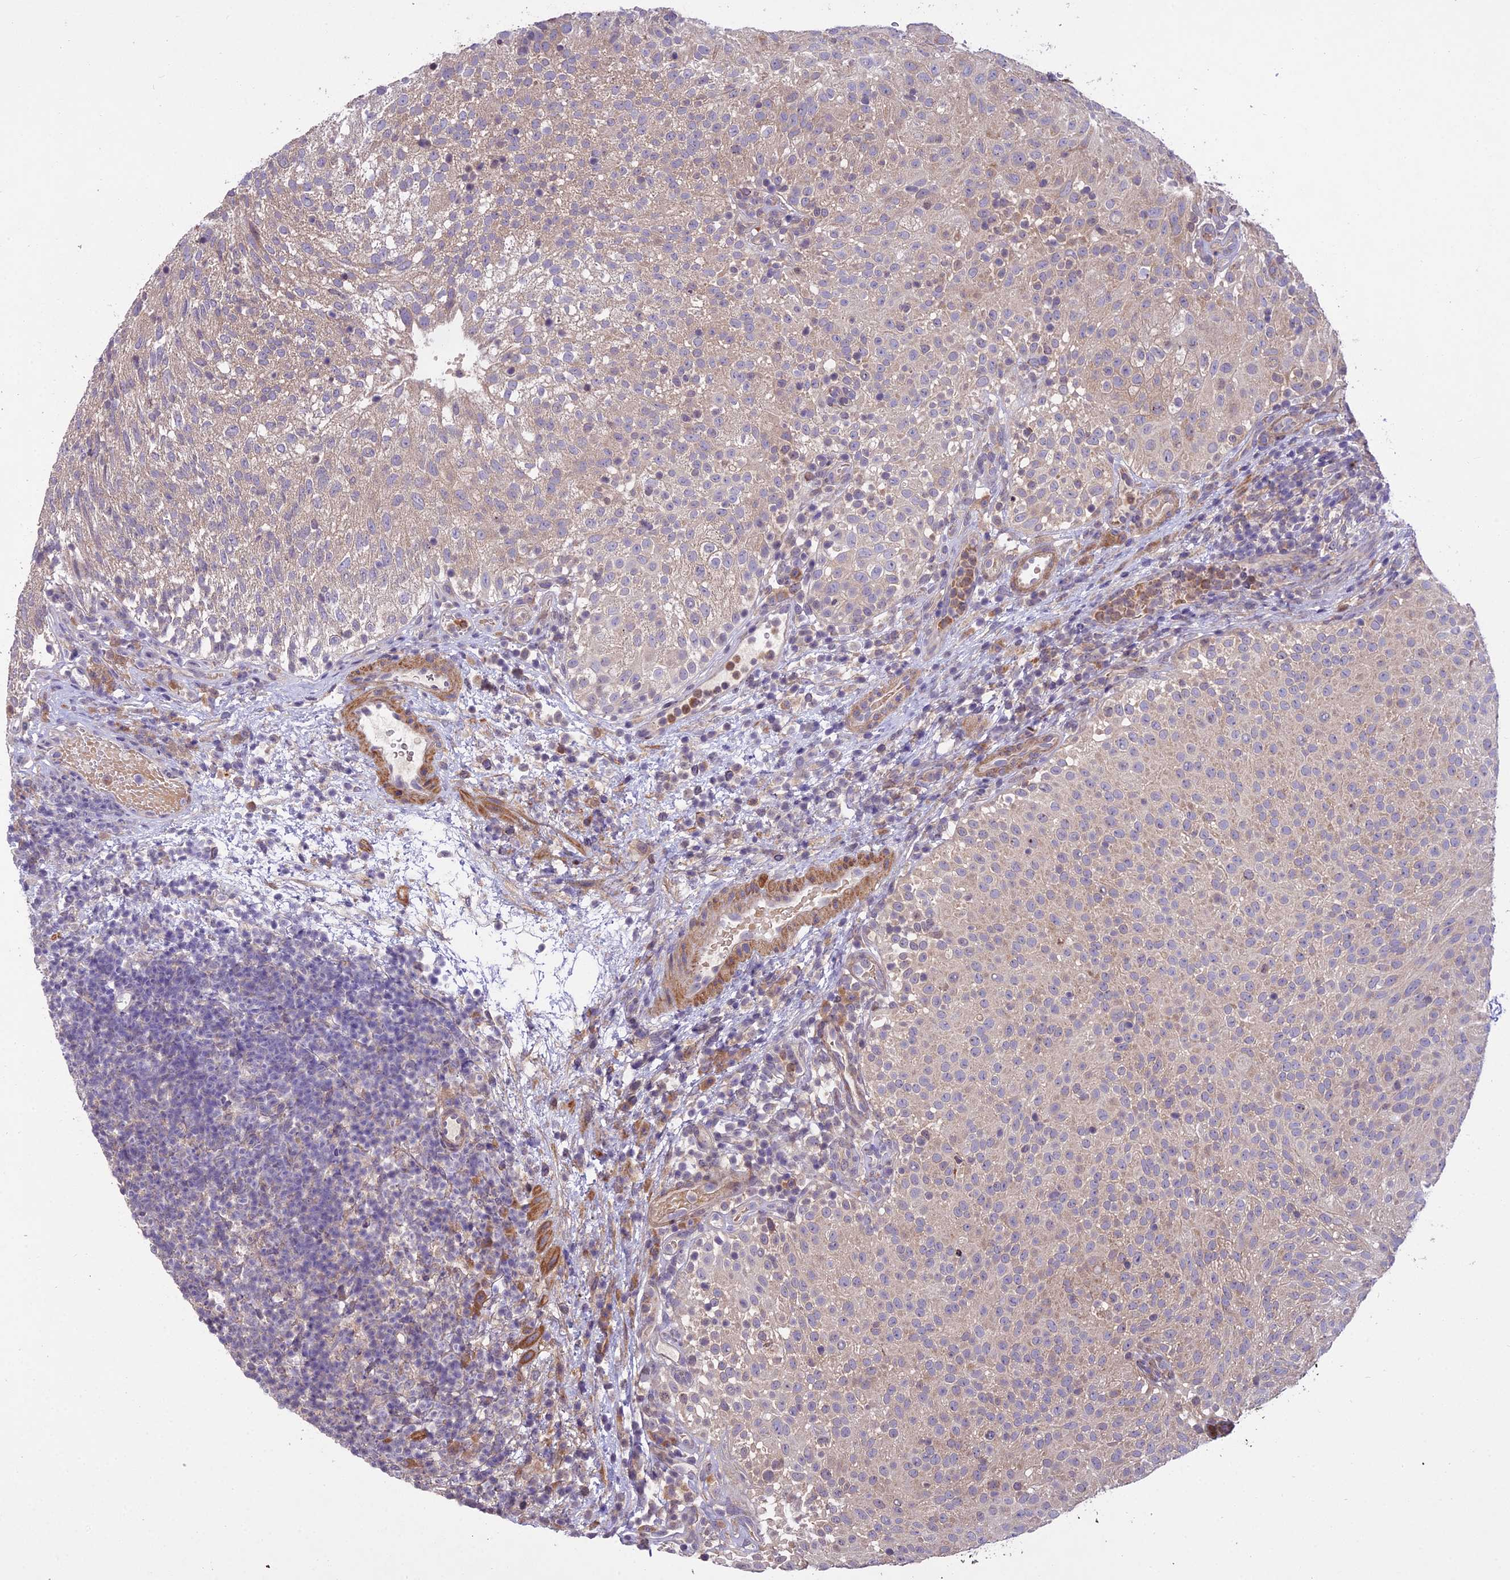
{"staining": {"intensity": "weak", "quantity": "25%-75%", "location": "cytoplasmic/membranous"}, "tissue": "urothelial cancer", "cell_type": "Tumor cells", "image_type": "cancer", "snomed": [{"axis": "morphology", "description": "Urothelial carcinoma, Low grade"}, {"axis": "topography", "description": "Urinary bladder"}], "caption": "Immunohistochemical staining of urothelial carcinoma (low-grade) reveals weak cytoplasmic/membranous protein expression in about 25%-75% of tumor cells.", "gene": "CENPL", "patient": {"sex": "male", "age": 78}}